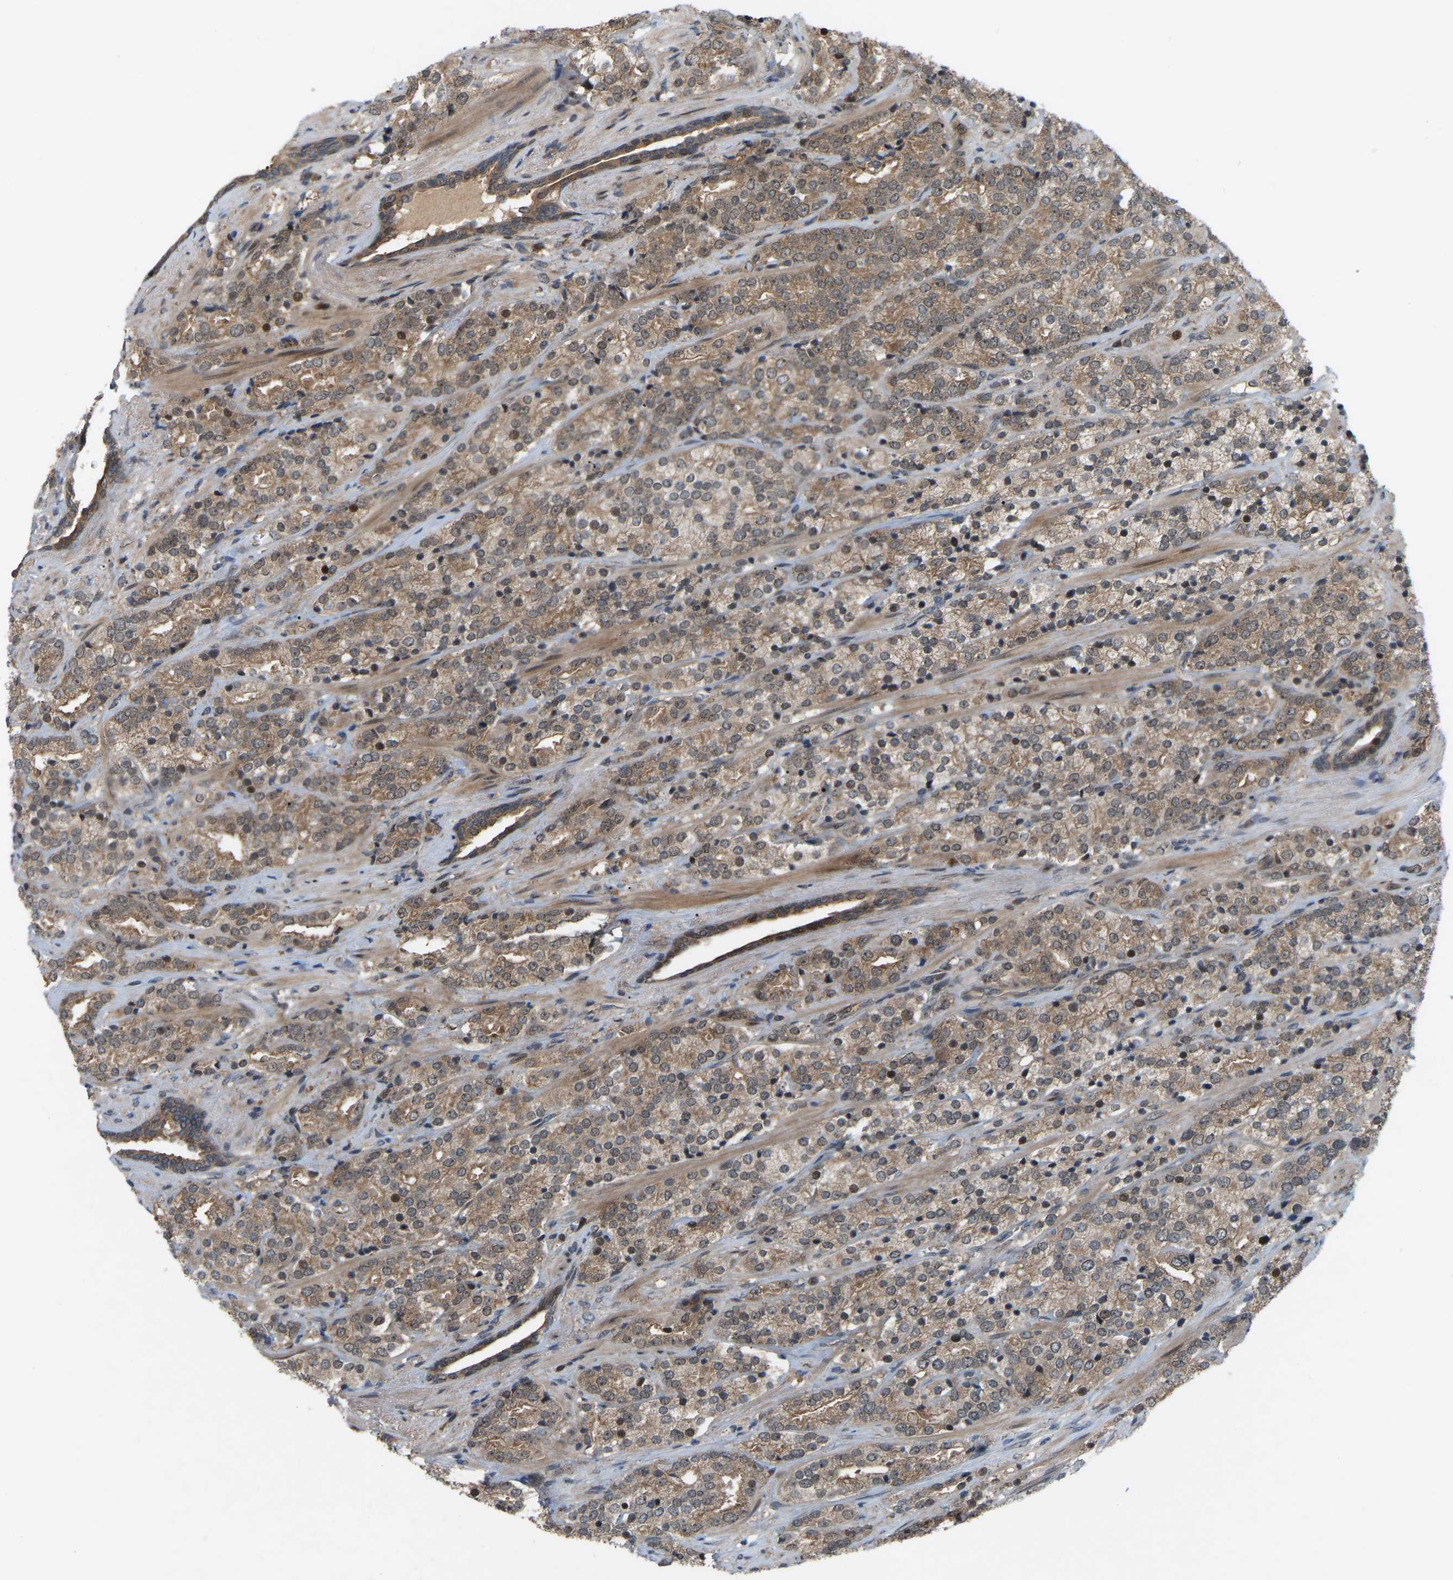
{"staining": {"intensity": "moderate", "quantity": ">75%", "location": "cytoplasmic/membranous"}, "tissue": "prostate cancer", "cell_type": "Tumor cells", "image_type": "cancer", "snomed": [{"axis": "morphology", "description": "Adenocarcinoma, High grade"}, {"axis": "topography", "description": "Prostate"}], "caption": "Prostate high-grade adenocarcinoma was stained to show a protein in brown. There is medium levels of moderate cytoplasmic/membranous expression in about >75% of tumor cells.", "gene": "CROT", "patient": {"sex": "male", "age": 71}}